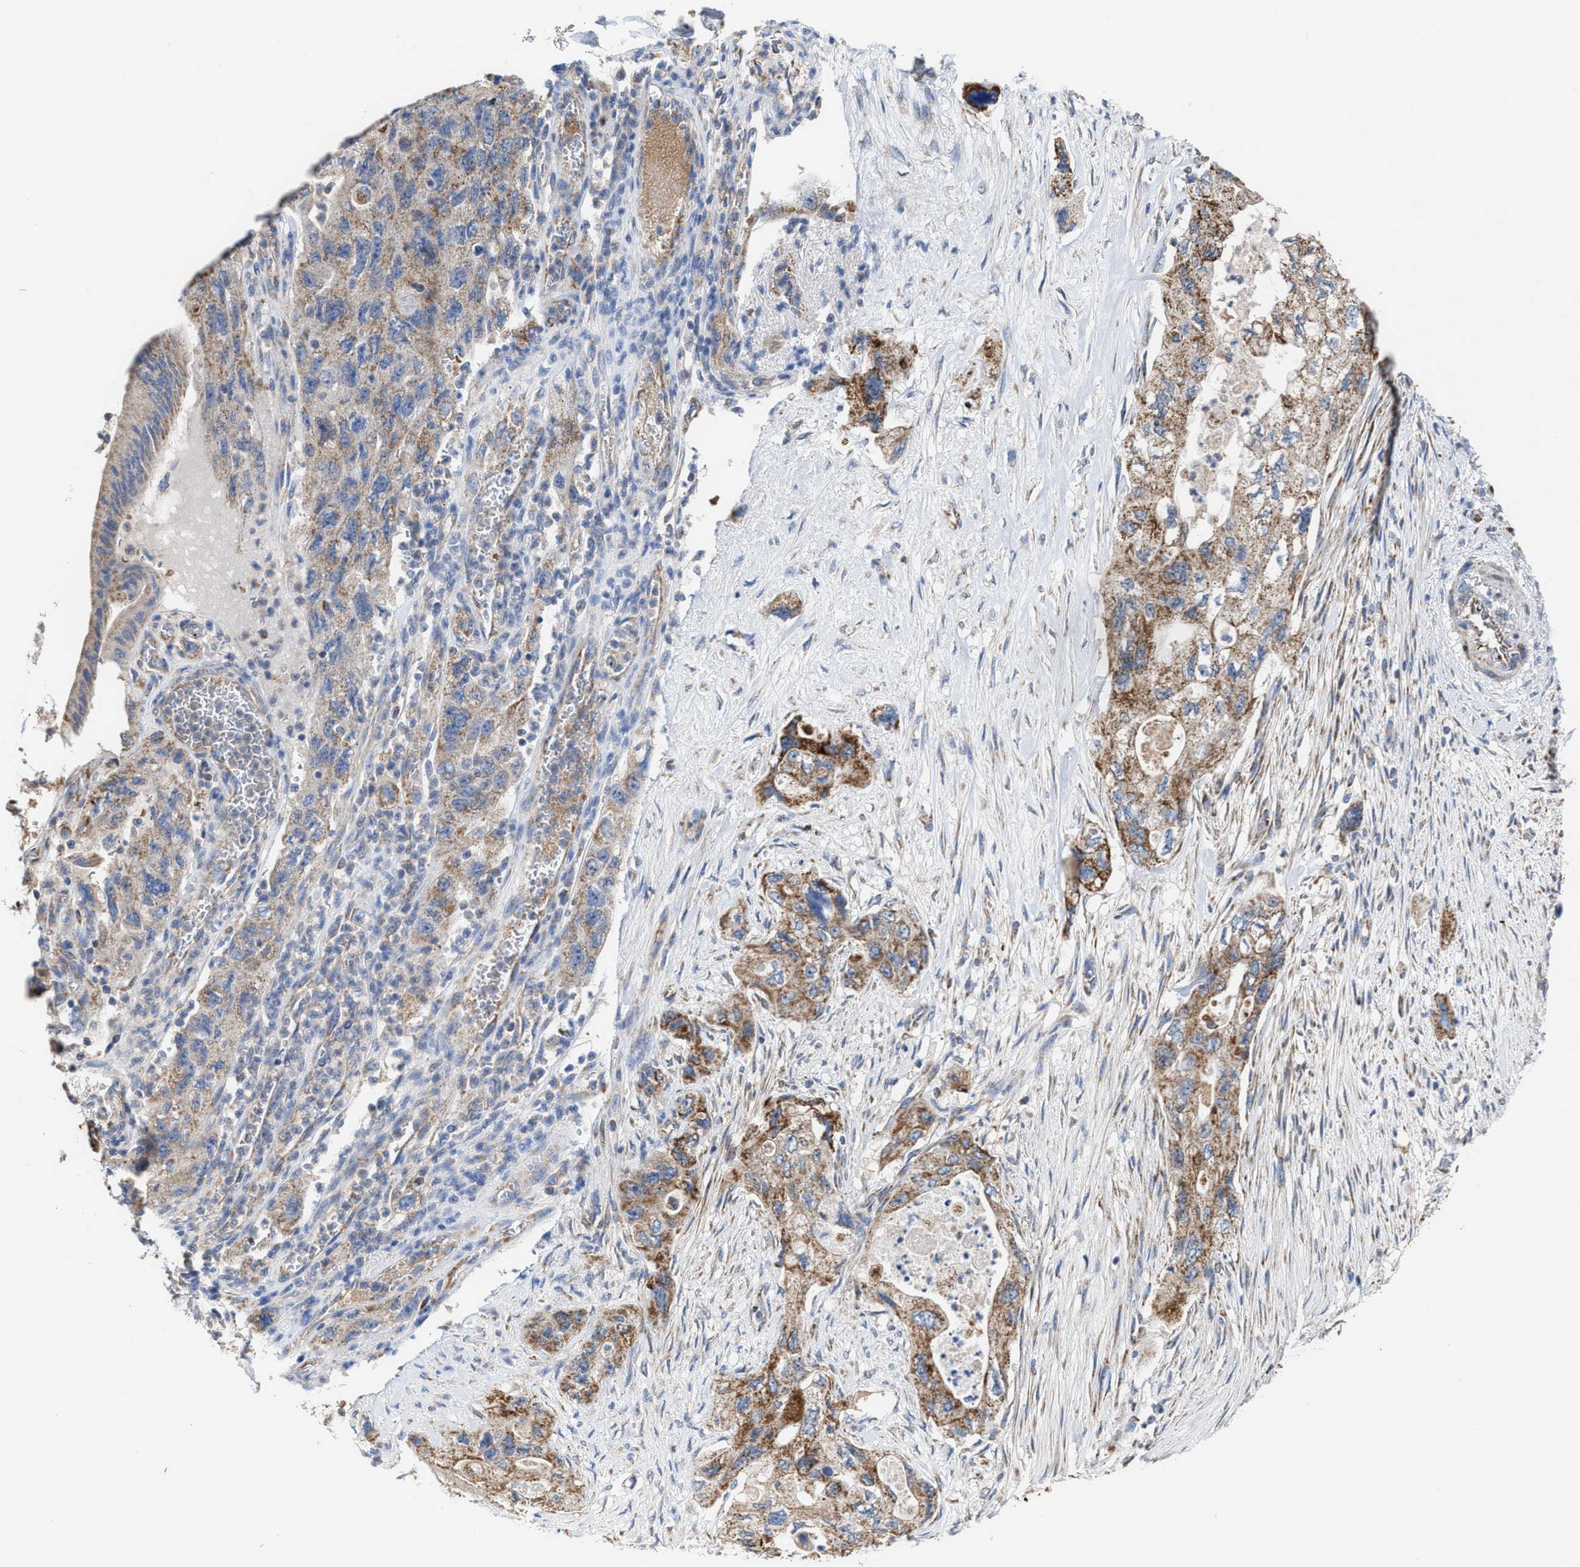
{"staining": {"intensity": "moderate", "quantity": ">75%", "location": "cytoplasmic/membranous"}, "tissue": "pancreatic cancer", "cell_type": "Tumor cells", "image_type": "cancer", "snomed": [{"axis": "morphology", "description": "Adenocarcinoma, NOS"}, {"axis": "topography", "description": "Pancreas"}], "caption": "Immunohistochemical staining of pancreatic cancer (adenocarcinoma) shows medium levels of moderate cytoplasmic/membranous staining in about >75% of tumor cells.", "gene": "MECR", "patient": {"sex": "female", "age": 73}}